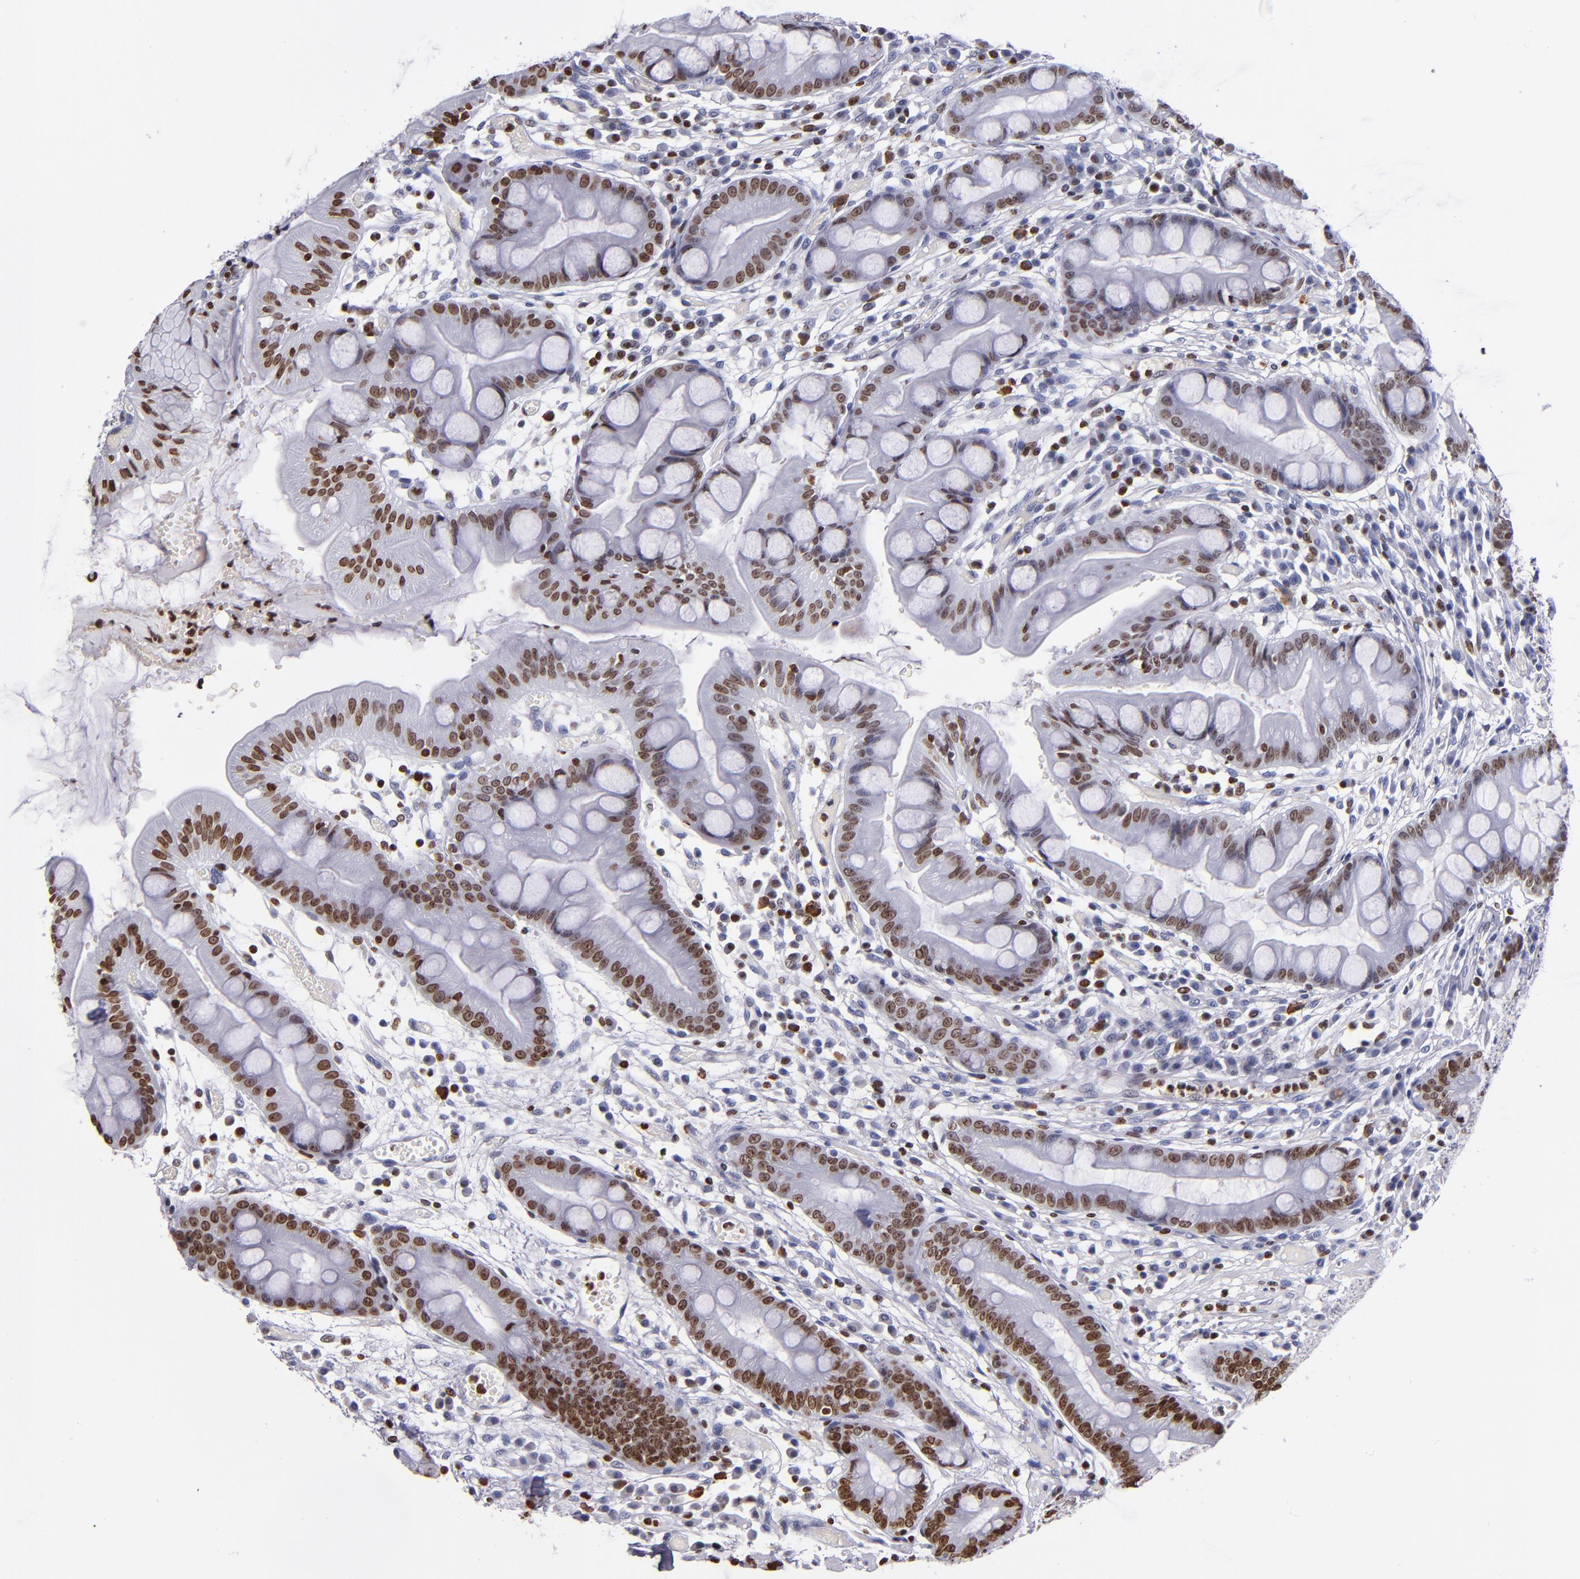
{"staining": {"intensity": "strong", "quantity": ">75%", "location": "nuclear"}, "tissue": "stomach", "cell_type": "Glandular cells", "image_type": "normal", "snomed": [{"axis": "morphology", "description": "Normal tissue, NOS"}, {"axis": "morphology", "description": "Inflammation, NOS"}, {"axis": "topography", "description": "Stomach, lower"}], "caption": "Benign stomach was stained to show a protein in brown. There is high levels of strong nuclear expression in about >75% of glandular cells. (DAB (3,3'-diaminobenzidine) IHC, brown staining for protein, blue staining for nuclei).", "gene": "CDKL5", "patient": {"sex": "male", "age": 59}}